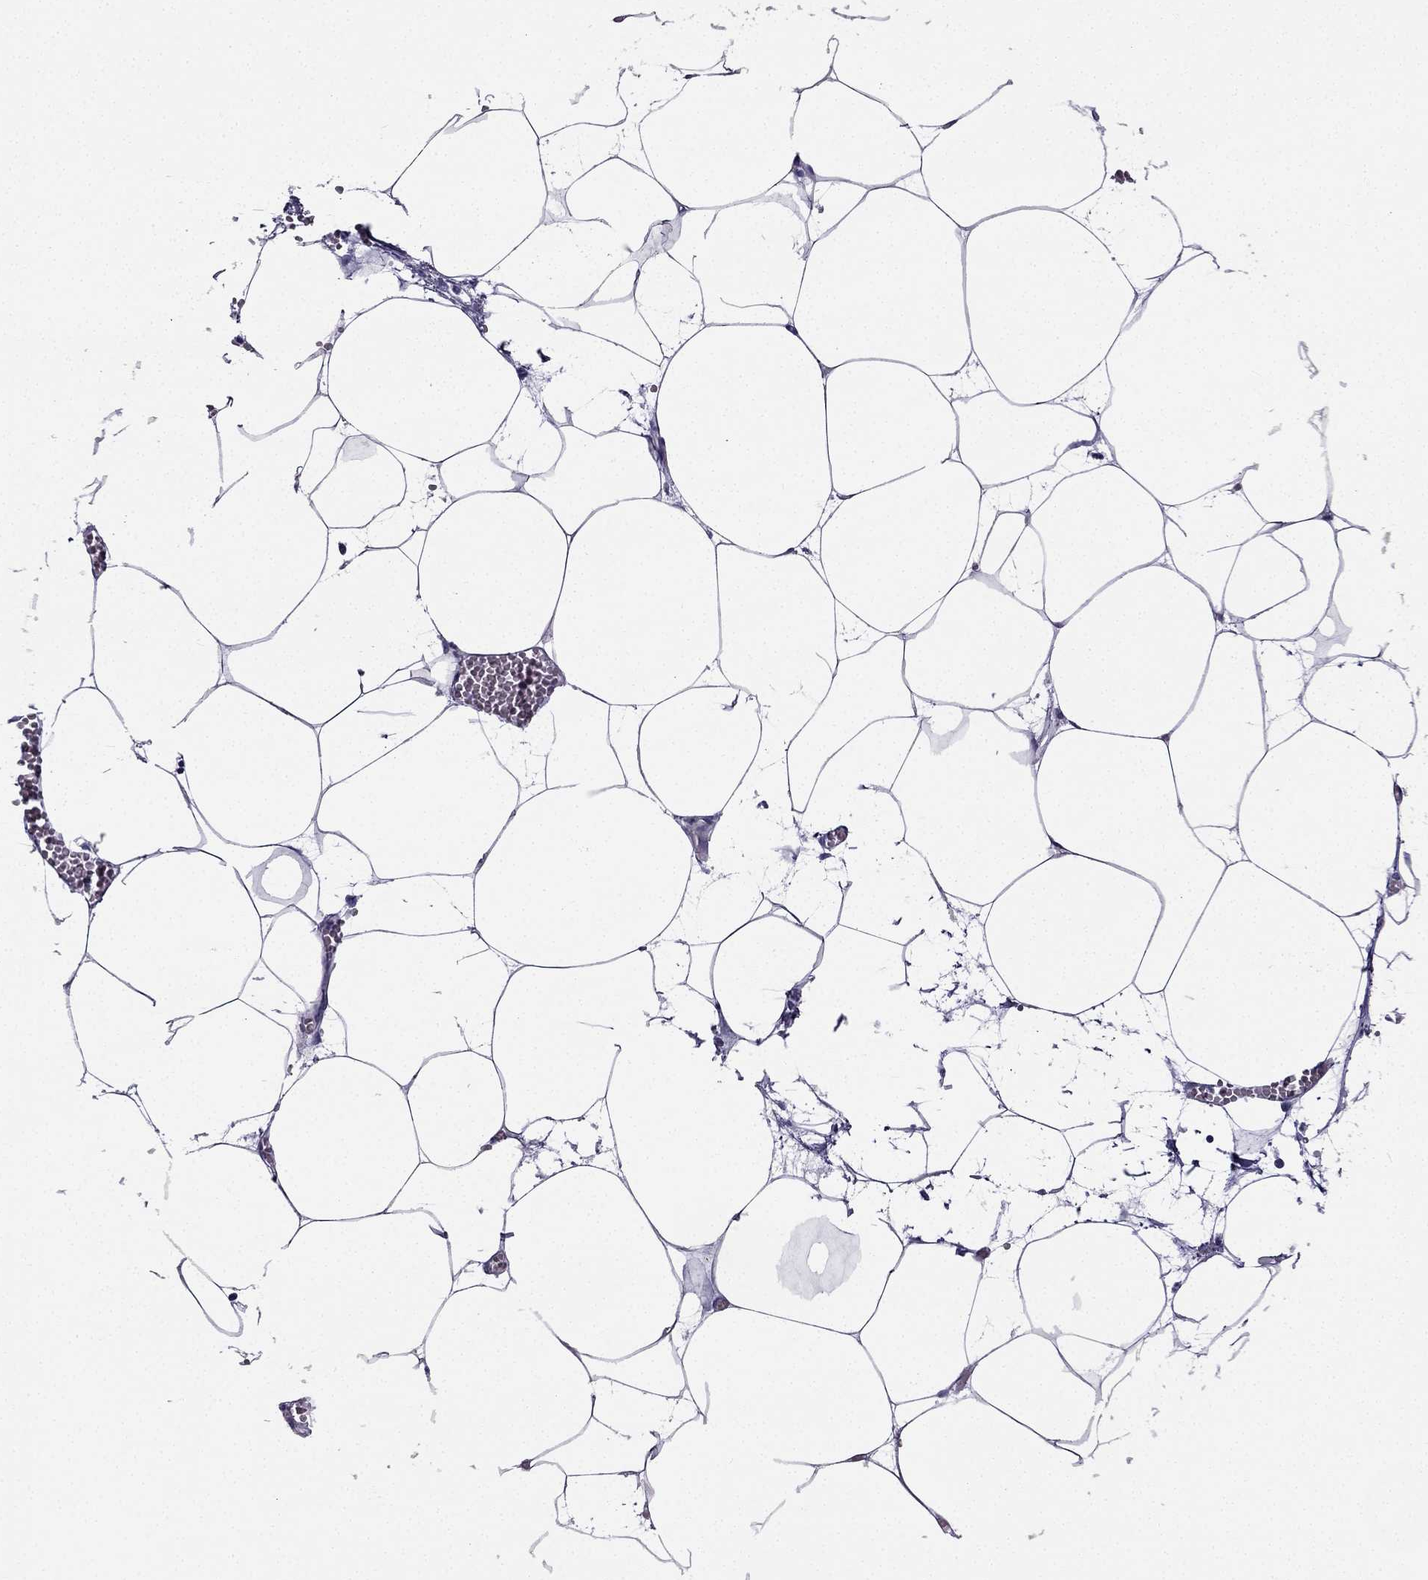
{"staining": {"intensity": "negative", "quantity": "none", "location": "none"}, "tissue": "adipose tissue", "cell_type": "Adipocytes", "image_type": "normal", "snomed": [{"axis": "morphology", "description": "Normal tissue, NOS"}, {"axis": "topography", "description": "Adipose tissue"}, {"axis": "topography", "description": "Pancreas"}, {"axis": "topography", "description": "Peripheral nerve tissue"}], "caption": "The photomicrograph demonstrates no staining of adipocytes in unremarkable adipose tissue.", "gene": "KCNJ10", "patient": {"sex": "female", "age": 58}}